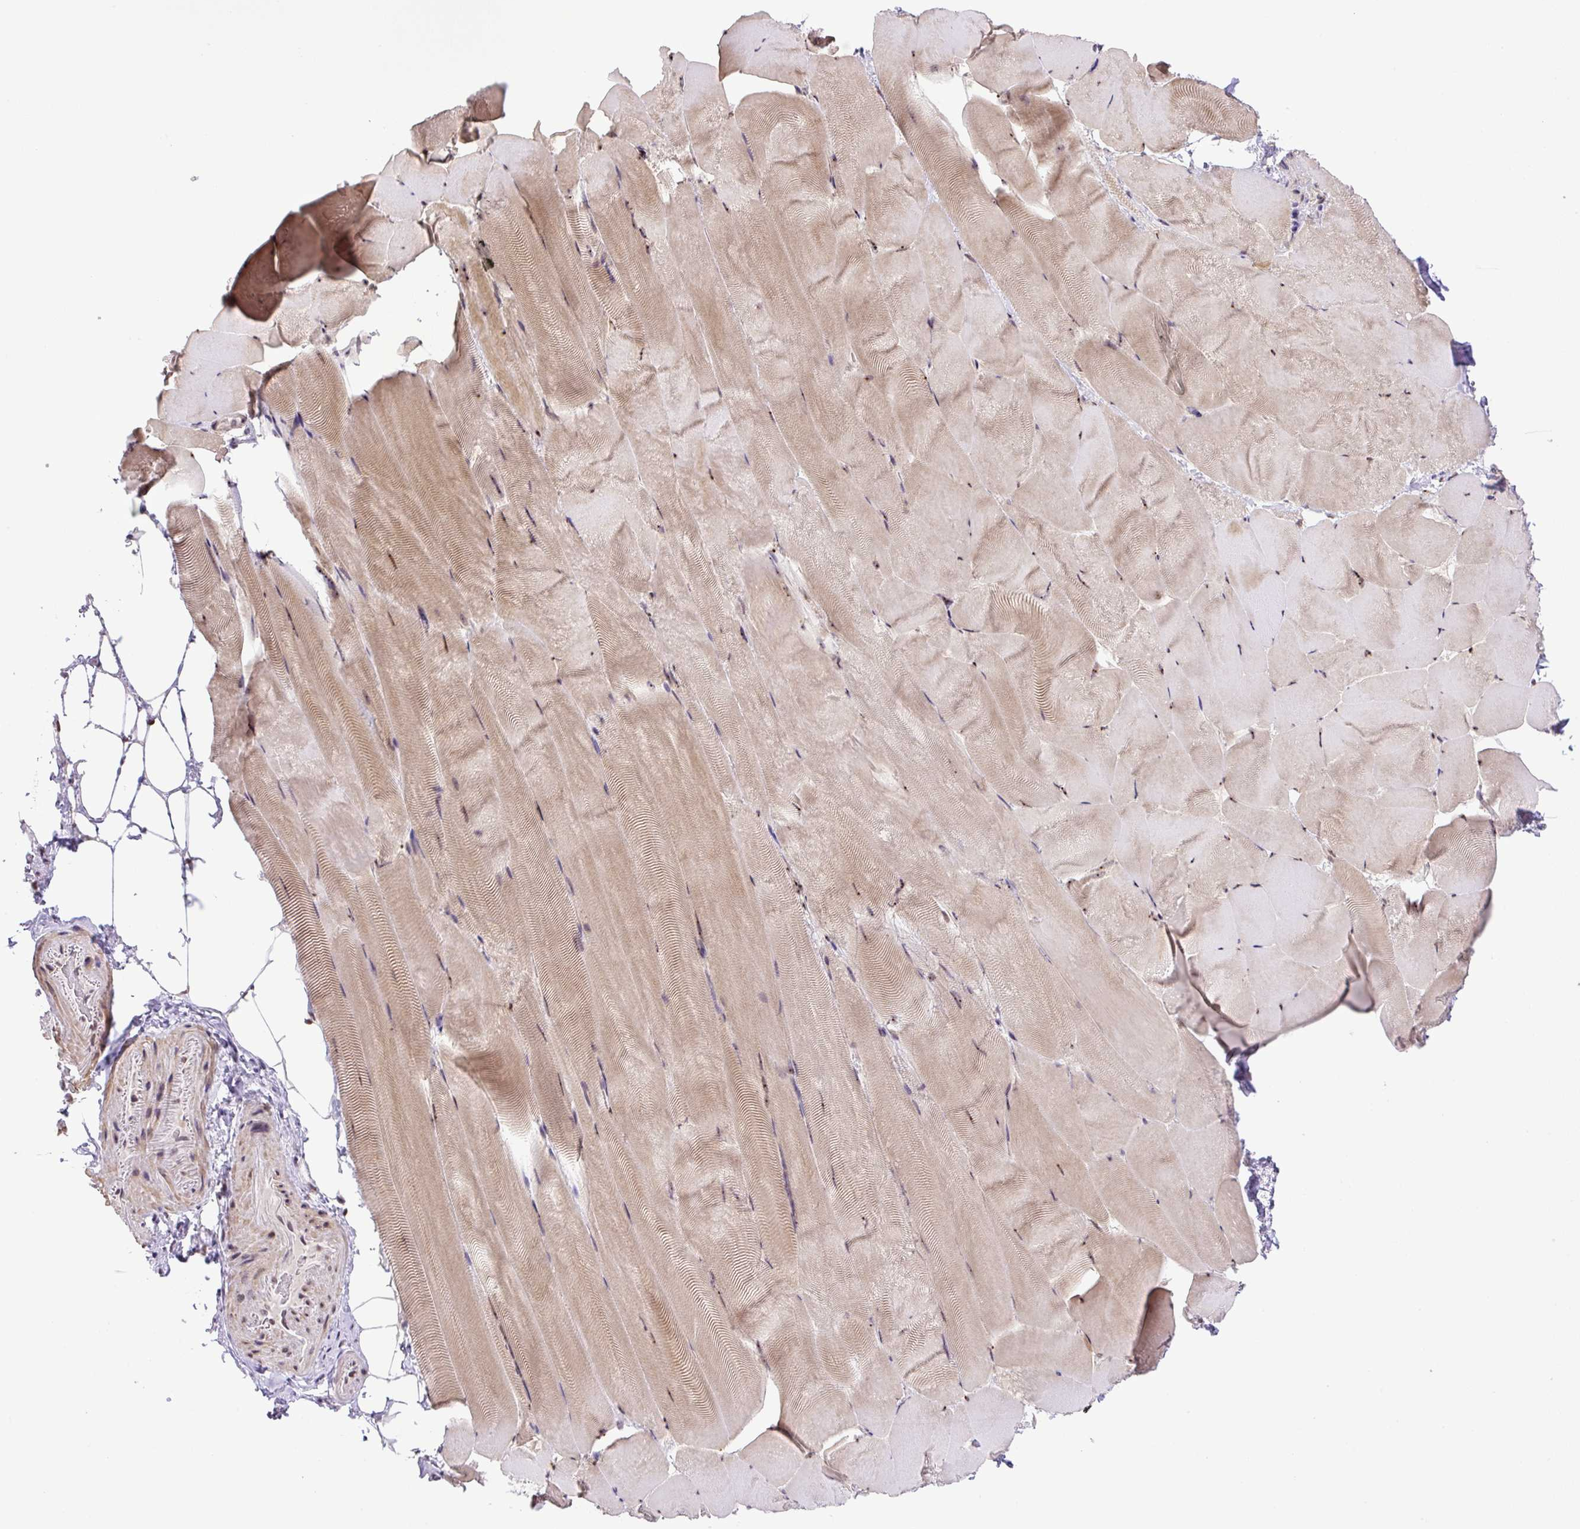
{"staining": {"intensity": "moderate", "quantity": "25%-75%", "location": "cytoplasmic/membranous,nuclear"}, "tissue": "skeletal muscle", "cell_type": "Myocytes", "image_type": "normal", "snomed": [{"axis": "morphology", "description": "Normal tissue, NOS"}, {"axis": "topography", "description": "Skeletal muscle"}], "caption": "Approximately 25%-75% of myocytes in normal human skeletal muscle exhibit moderate cytoplasmic/membranous,nuclear protein expression as visualized by brown immunohistochemical staining.", "gene": "KPNA1", "patient": {"sex": "female", "age": 64}}